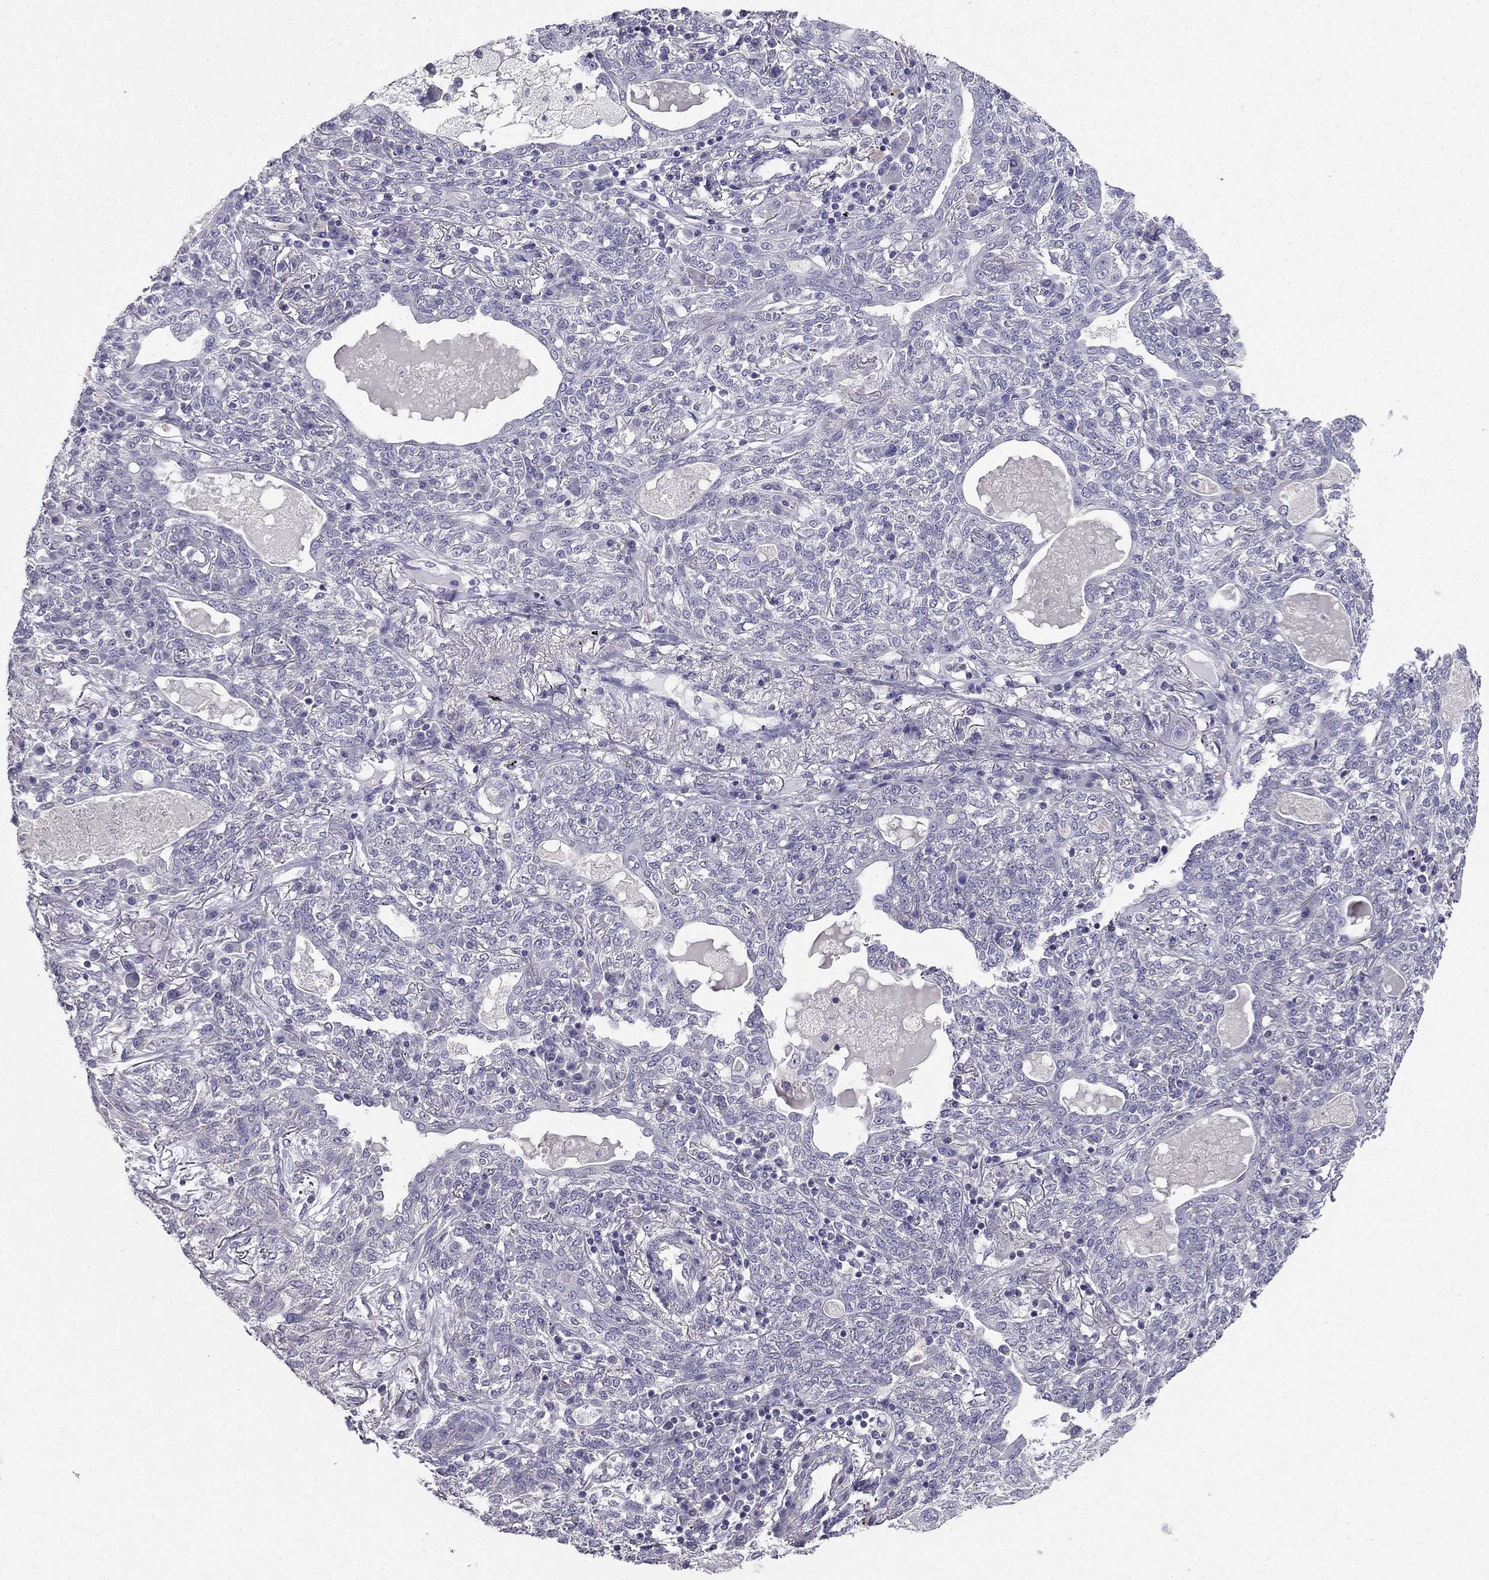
{"staining": {"intensity": "negative", "quantity": "none", "location": "none"}, "tissue": "lung cancer", "cell_type": "Tumor cells", "image_type": "cancer", "snomed": [{"axis": "morphology", "description": "Squamous cell carcinoma, NOS"}, {"axis": "topography", "description": "Lung"}], "caption": "A photomicrograph of human lung cancer (squamous cell carcinoma) is negative for staining in tumor cells.", "gene": "AS3MT", "patient": {"sex": "female", "age": 70}}